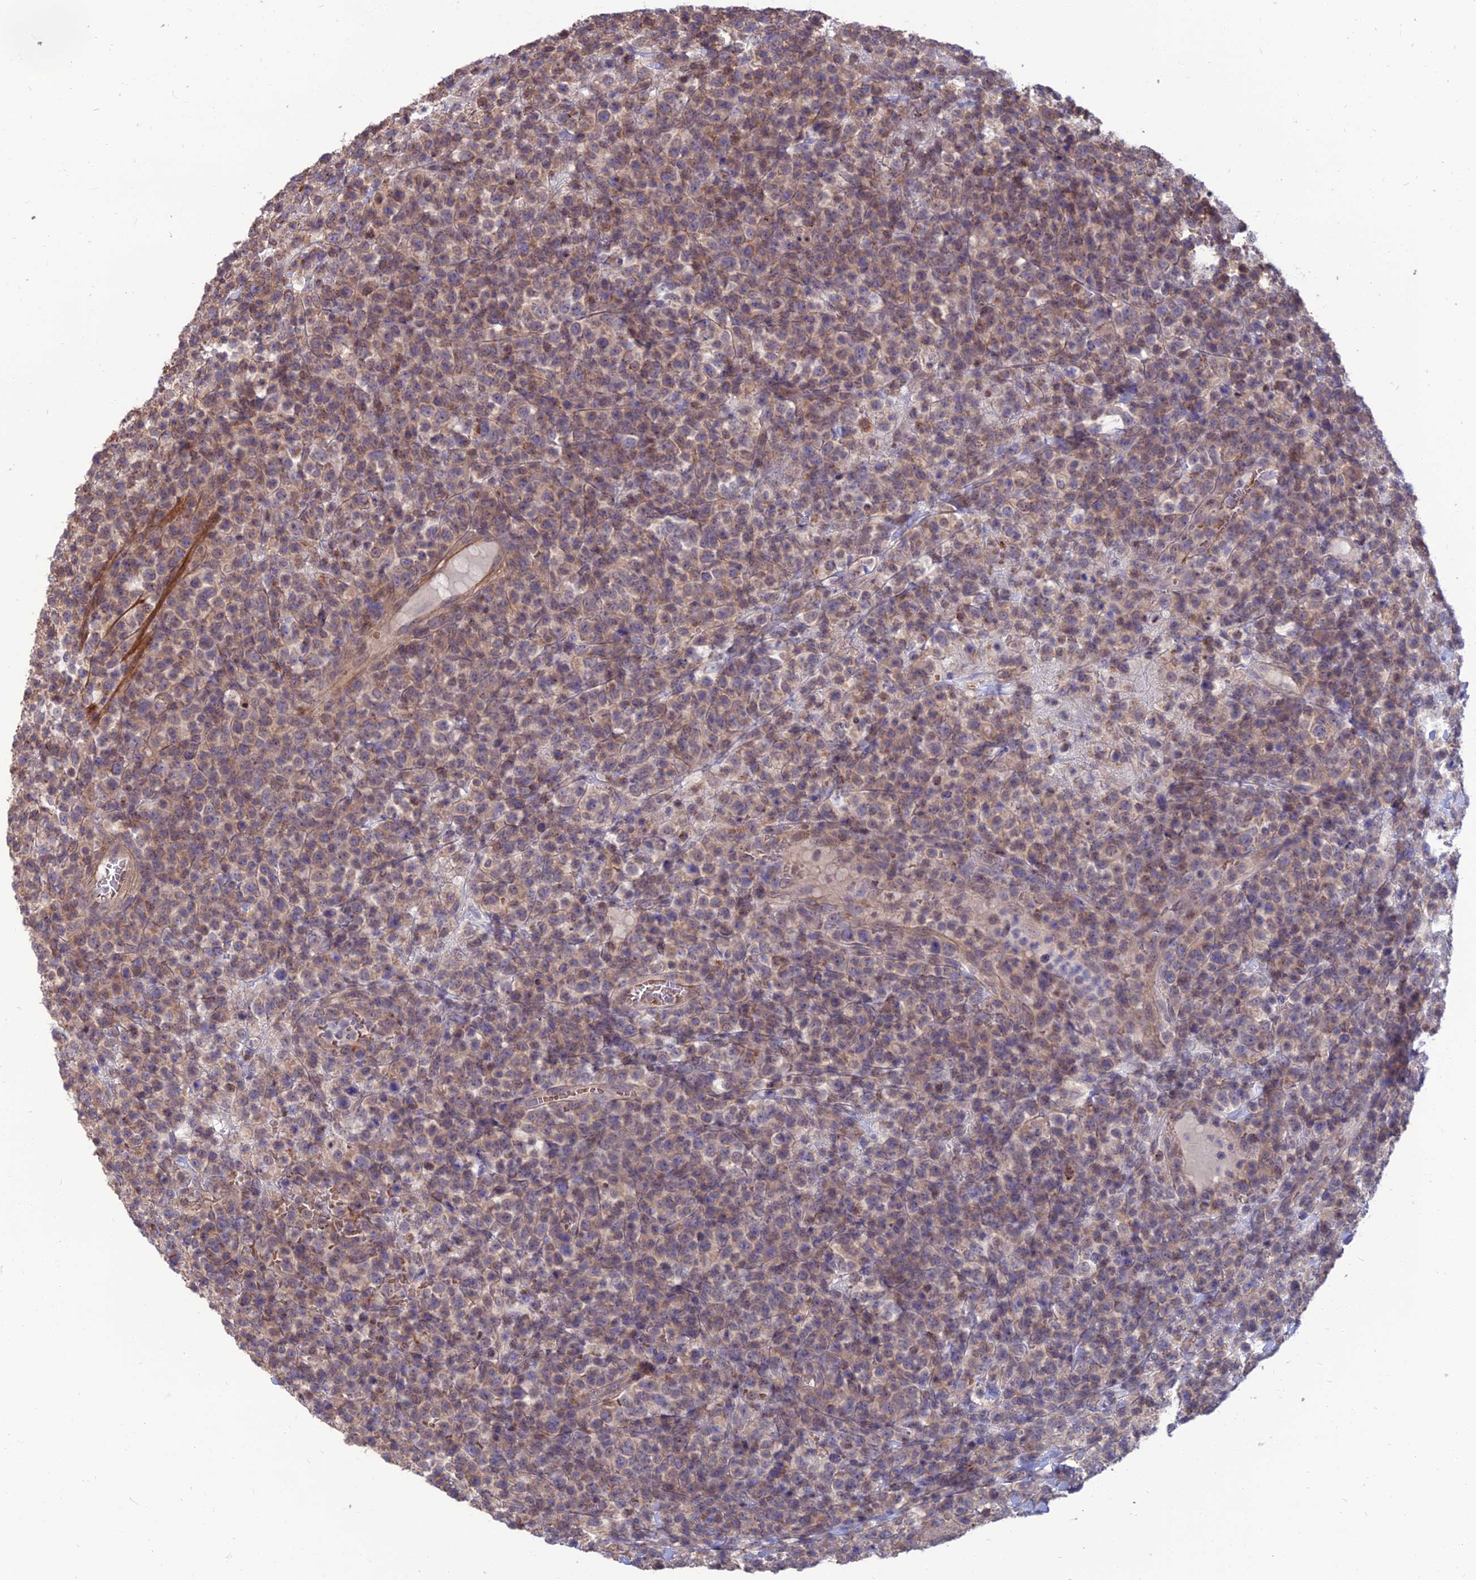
{"staining": {"intensity": "weak", "quantity": "25%-75%", "location": "cytoplasmic/membranous"}, "tissue": "lymphoma", "cell_type": "Tumor cells", "image_type": "cancer", "snomed": [{"axis": "morphology", "description": "Malignant lymphoma, non-Hodgkin's type, High grade"}, {"axis": "topography", "description": "Colon"}], "caption": "Immunohistochemistry image of neoplastic tissue: lymphoma stained using immunohistochemistry reveals low levels of weak protein expression localized specifically in the cytoplasmic/membranous of tumor cells, appearing as a cytoplasmic/membranous brown color.", "gene": "OPA3", "patient": {"sex": "female", "age": 53}}